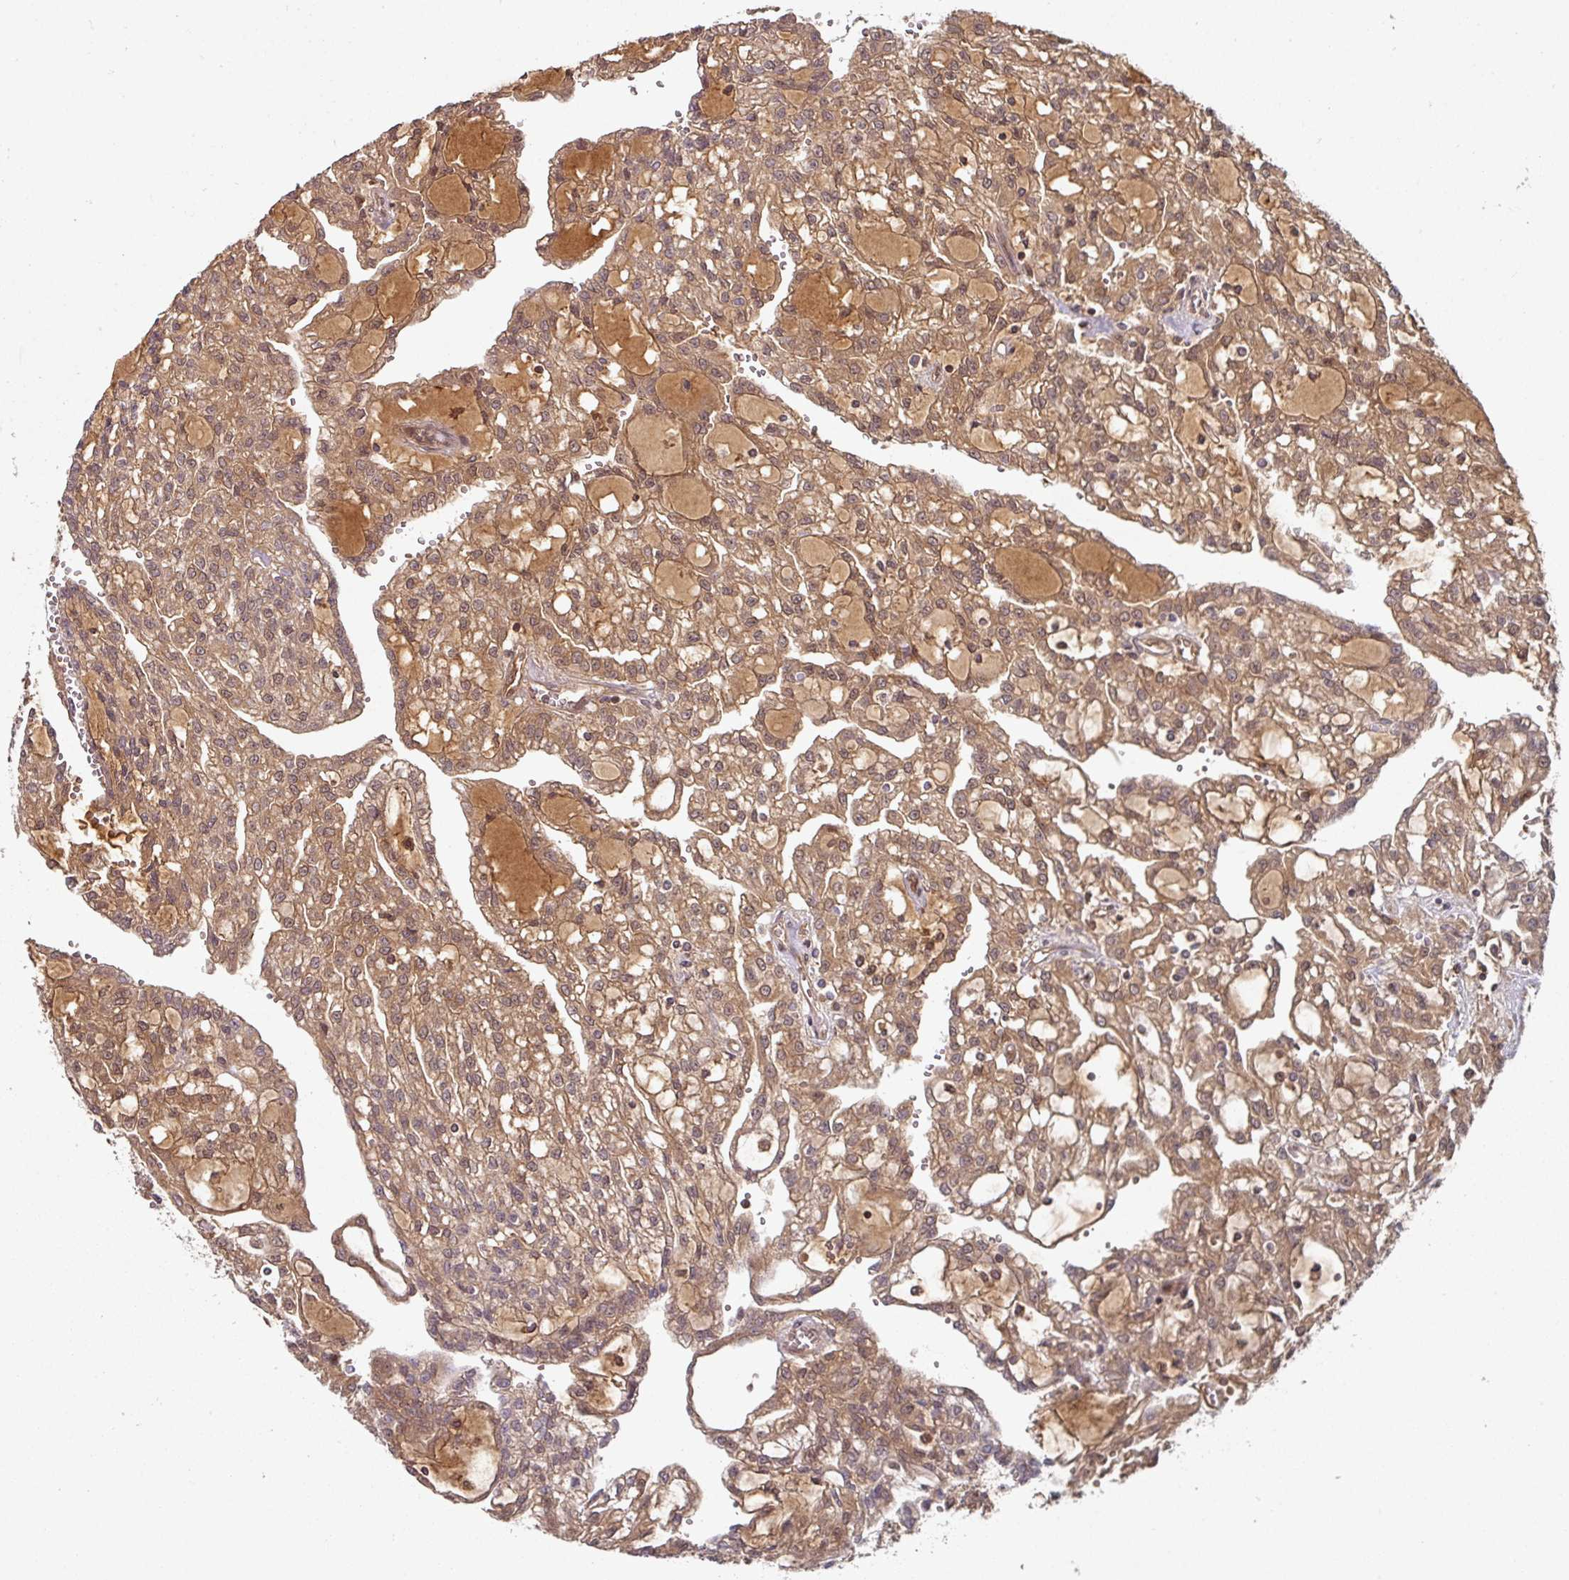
{"staining": {"intensity": "moderate", "quantity": ">75%", "location": "cytoplasmic/membranous"}, "tissue": "renal cancer", "cell_type": "Tumor cells", "image_type": "cancer", "snomed": [{"axis": "morphology", "description": "Adenocarcinoma, NOS"}, {"axis": "topography", "description": "Kidney"}], "caption": "Immunohistochemistry image of neoplastic tissue: renal cancer (adenocarcinoma) stained using immunohistochemistry (IHC) displays medium levels of moderate protein expression localized specifically in the cytoplasmic/membranous of tumor cells, appearing as a cytoplasmic/membranous brown color.", "gene": "EIF4EBP2", "patient": {"sex": "male", "age": 63}}